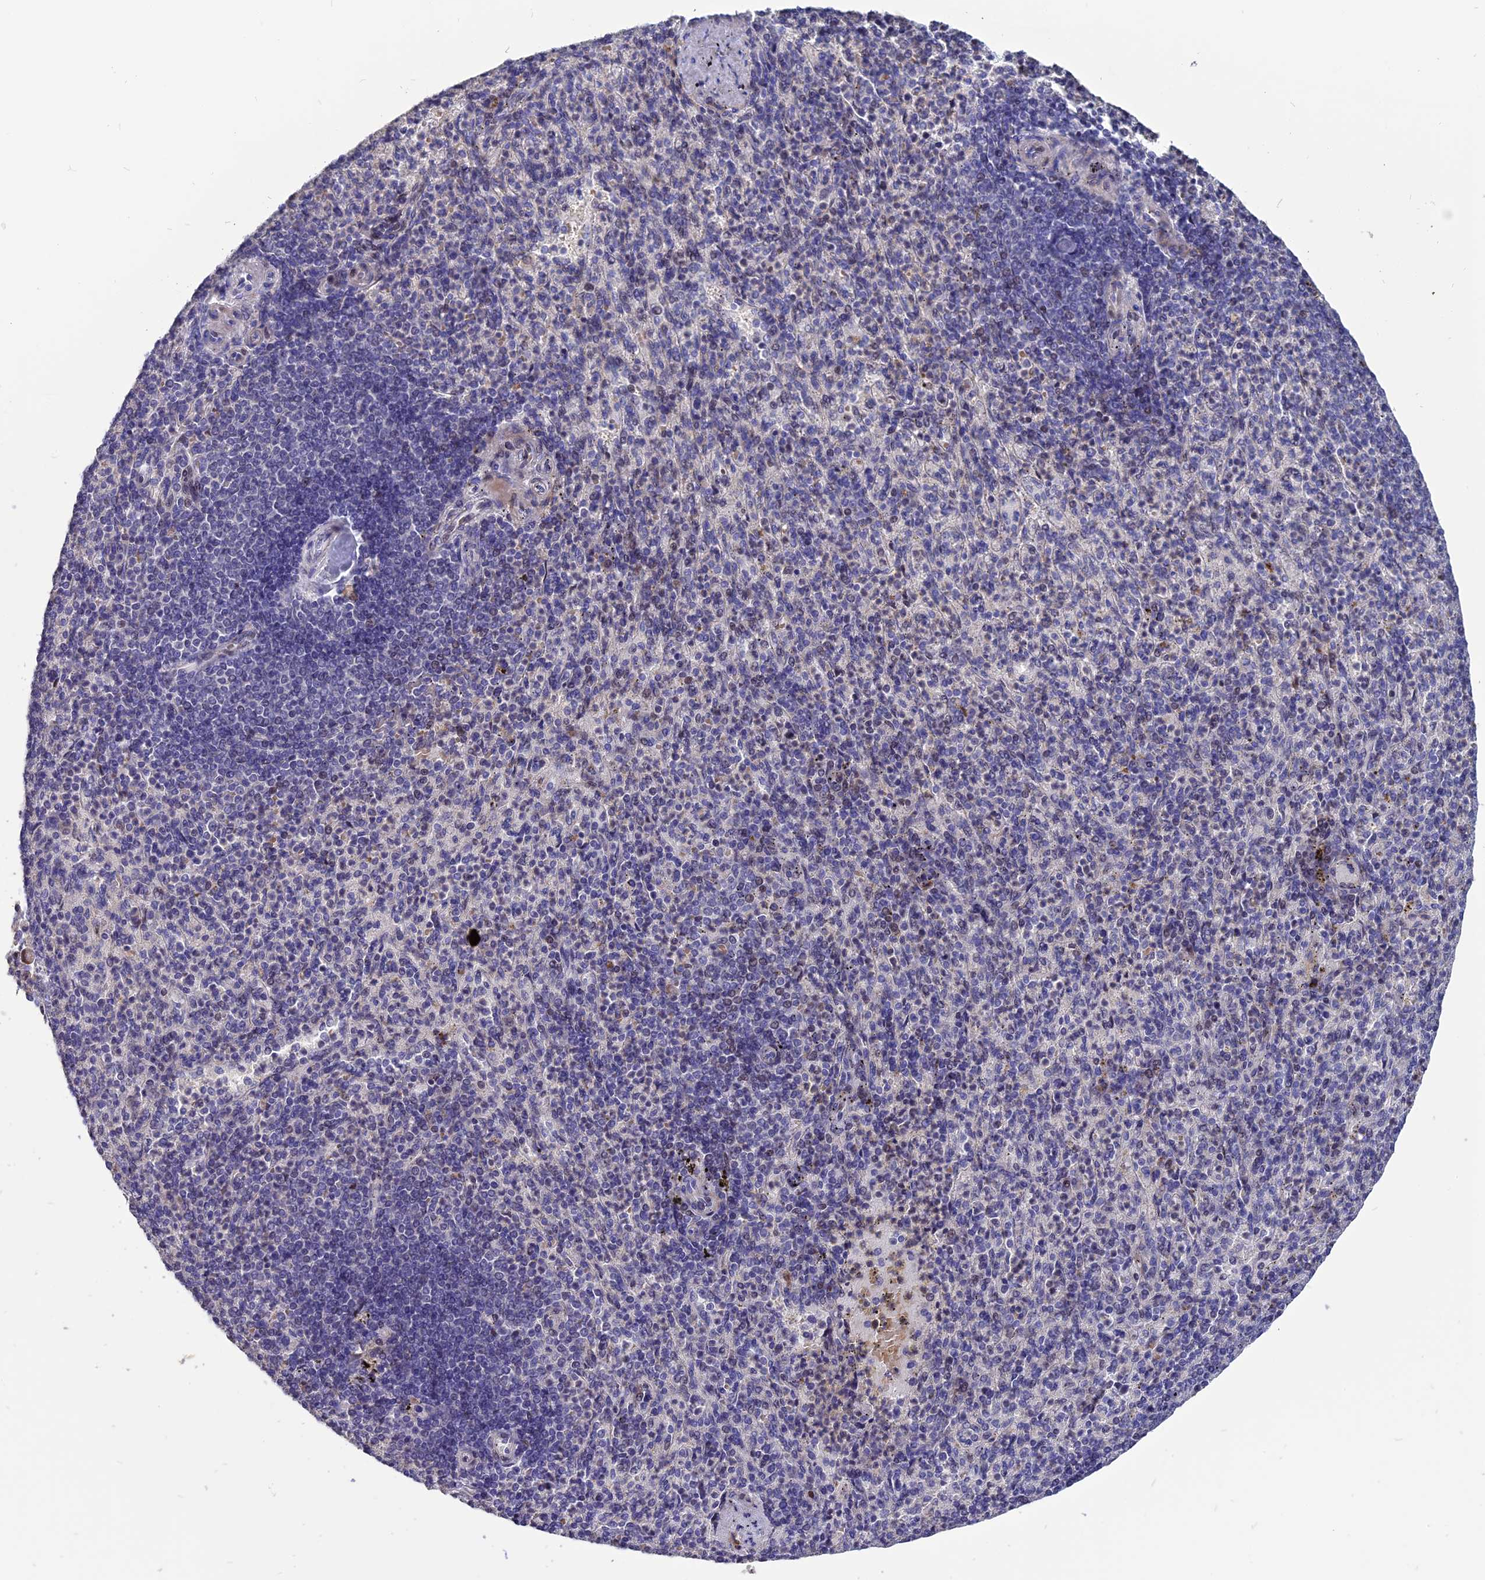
{"staining": {"intensity": "moderate", "quantity": "<25%", "location": "nuclear"}, "tissue": "spleen", "cell_type": "Cells in red pulp", "image_type": "normal", "snomed": [{"axis": "morphology", "description": "Normal tissue, NOS"}, {"axis": "topography", "description": "Spleen"}], "caption": "A photomicrograph showing moderate nuclear expression in approximately <25% of cells in red pulp in unremarkable spleen, as visualized by brown immunohistochemical staining.", "gene": "TMEM263", "patient": {"sex": "female", "age": 74}}